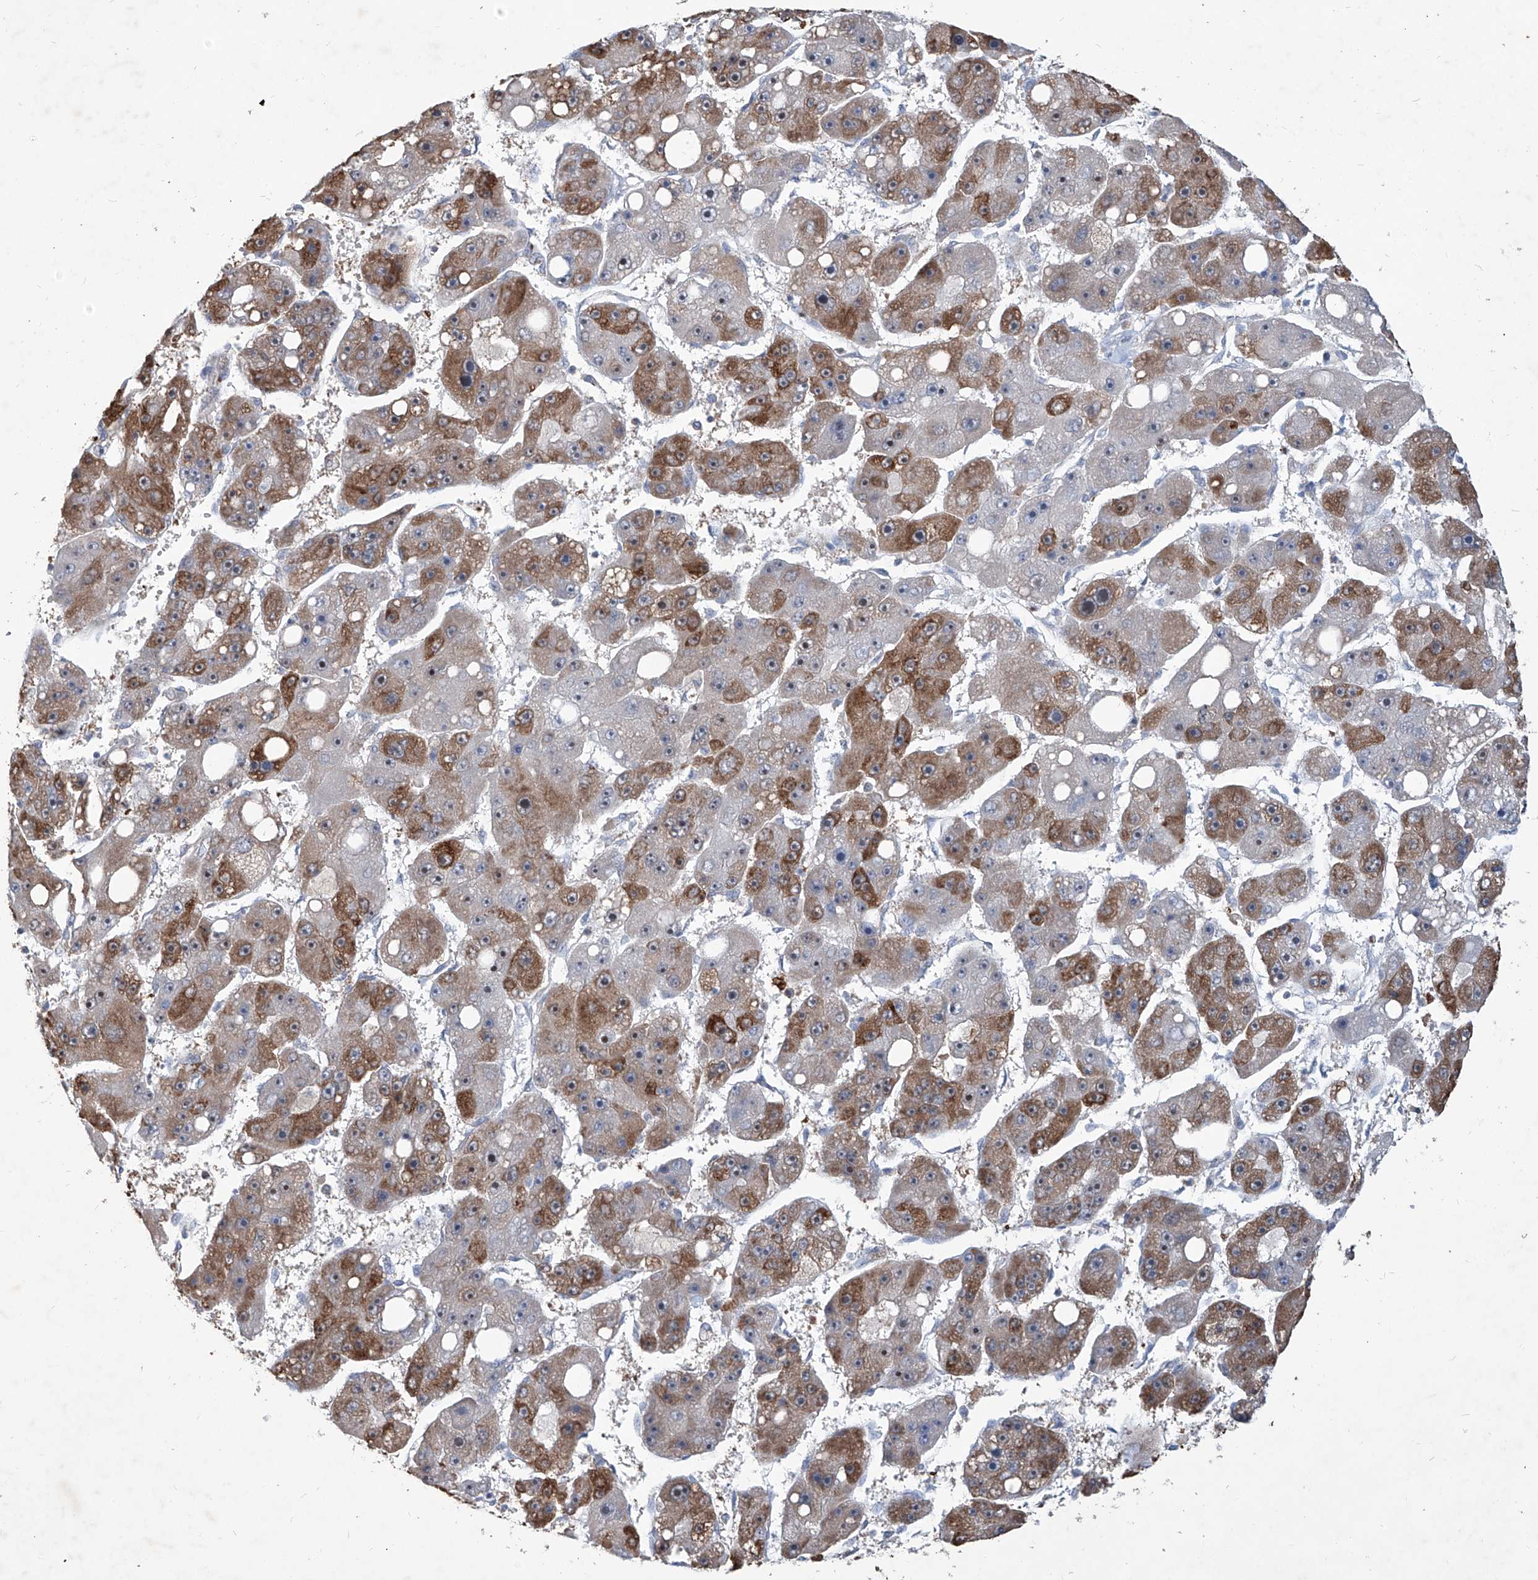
{"staining": {"intensity": "moderate", "quantity": ">75%", "location": "cytoplasmic/membranous"}, "tissue": "liver cancer", "cell_type": "Tumor cells", "image_type": "cancer", "snomed": [{"axis": "morphology", "description": "Carcinoma, Hepatocellular, NOS"}, {"axis": "topography", "description": "Liver"}], "caption": "Immunohistochemical staining of liver hepatocellular carcinoma exhibits moderate cytoplasmic/membranous protein staining in approximately >75% of tumor cells.", "gene": "ZBTB48", "patient": {"sex": "female", "age": 61}}